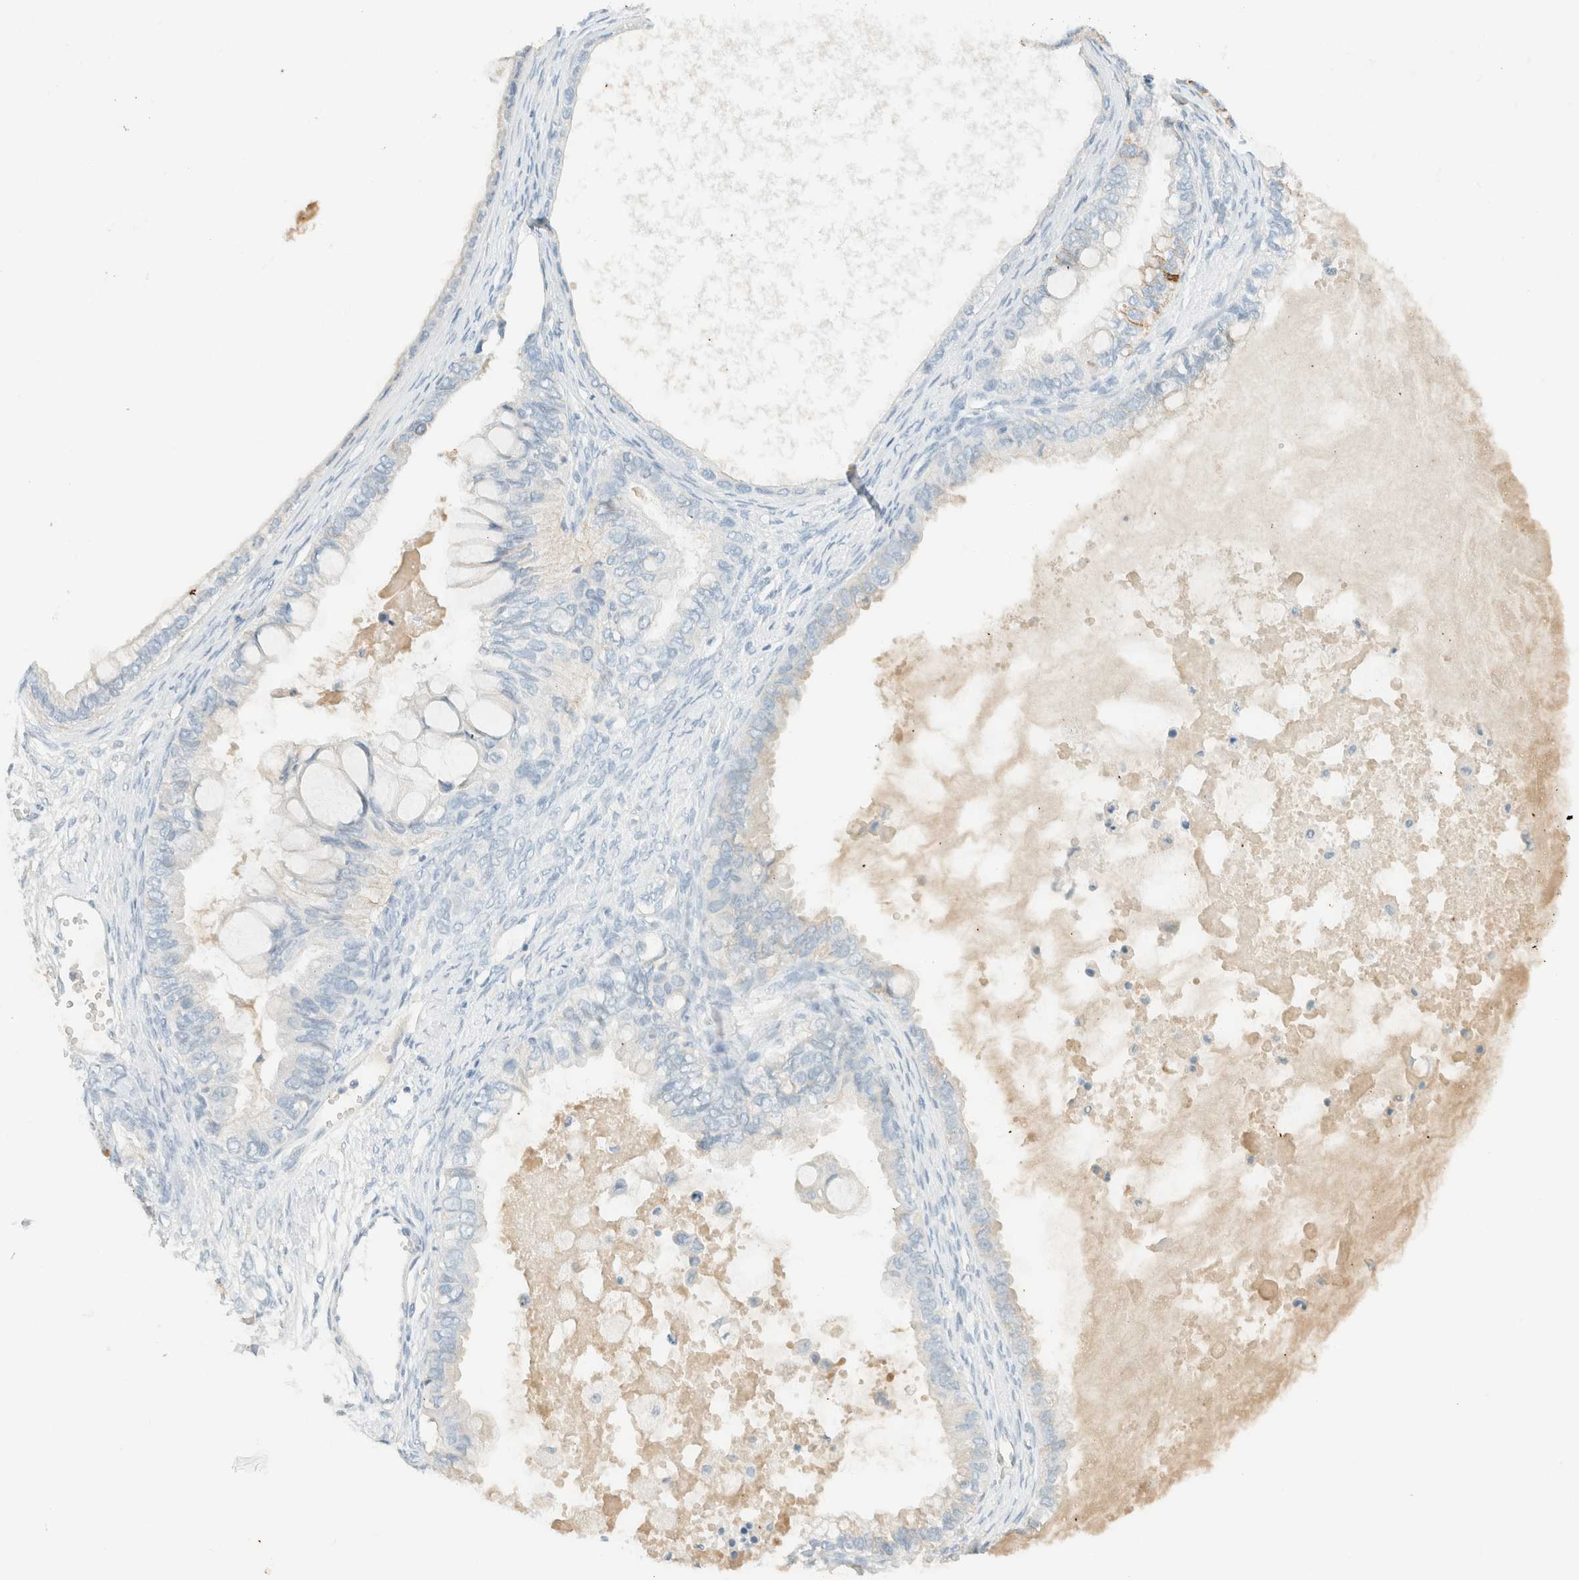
{"staining": {"intensity": "negative", "quantity": "none", "location": "none"}, "tissue": "ovarian cancer", "cell_type": "Tumor cells", "image_type": "cancer", "snomed": [{"axis": "morphology", "description": "Cystadenocarcinoma, mucinous, NOS"}, {"axis": "topography", "description": "Ovary"}], "caption": "The photomicrograph displays no staining of tumor cells in ovarian cancer.", "gene": "GPA33", "patient": {"sex": "female", "age": 80}}